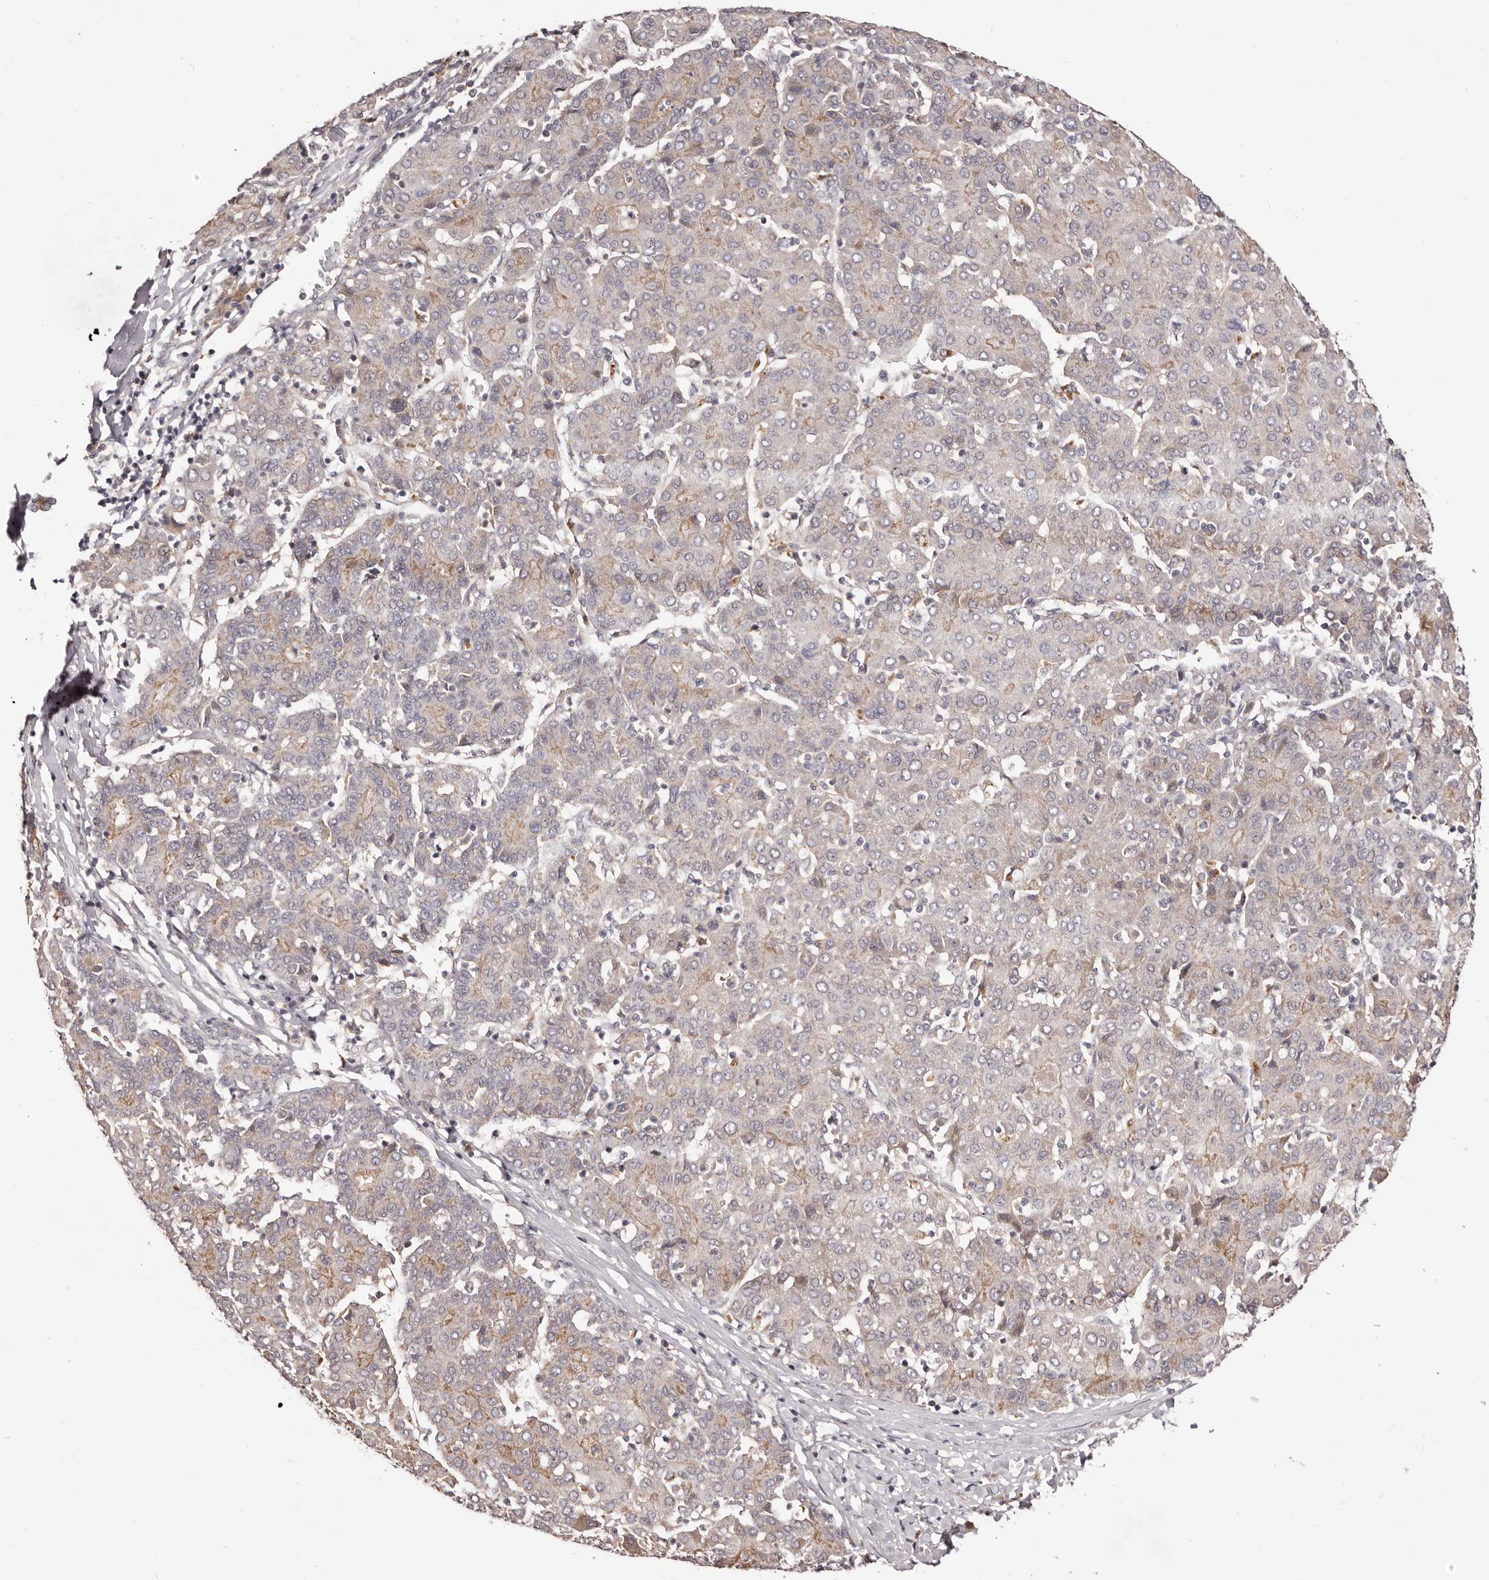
{"staining": {"intensity": "moderate", "quantity": "<25%", "location": "cytoplasmic/membranous"}, "tissue": "liver cancer", "cell_type": "Tumor cells", "image_type": "cancer", "snomed": [{"axis": "morphology", "description": "Carcinoma, Hepatocellular, NOS"}, {"axis": "topography", "description": "Liver"}], "caption": "Immunohistochemical staining of human liver cancer (hepatocellular carcinoma) demonstrates moderate cytoplasmic/membranous protein staining in about <25% of tumor cells.", "gene": "MDP1", "patient": {"sex": "male", "age": 65}}